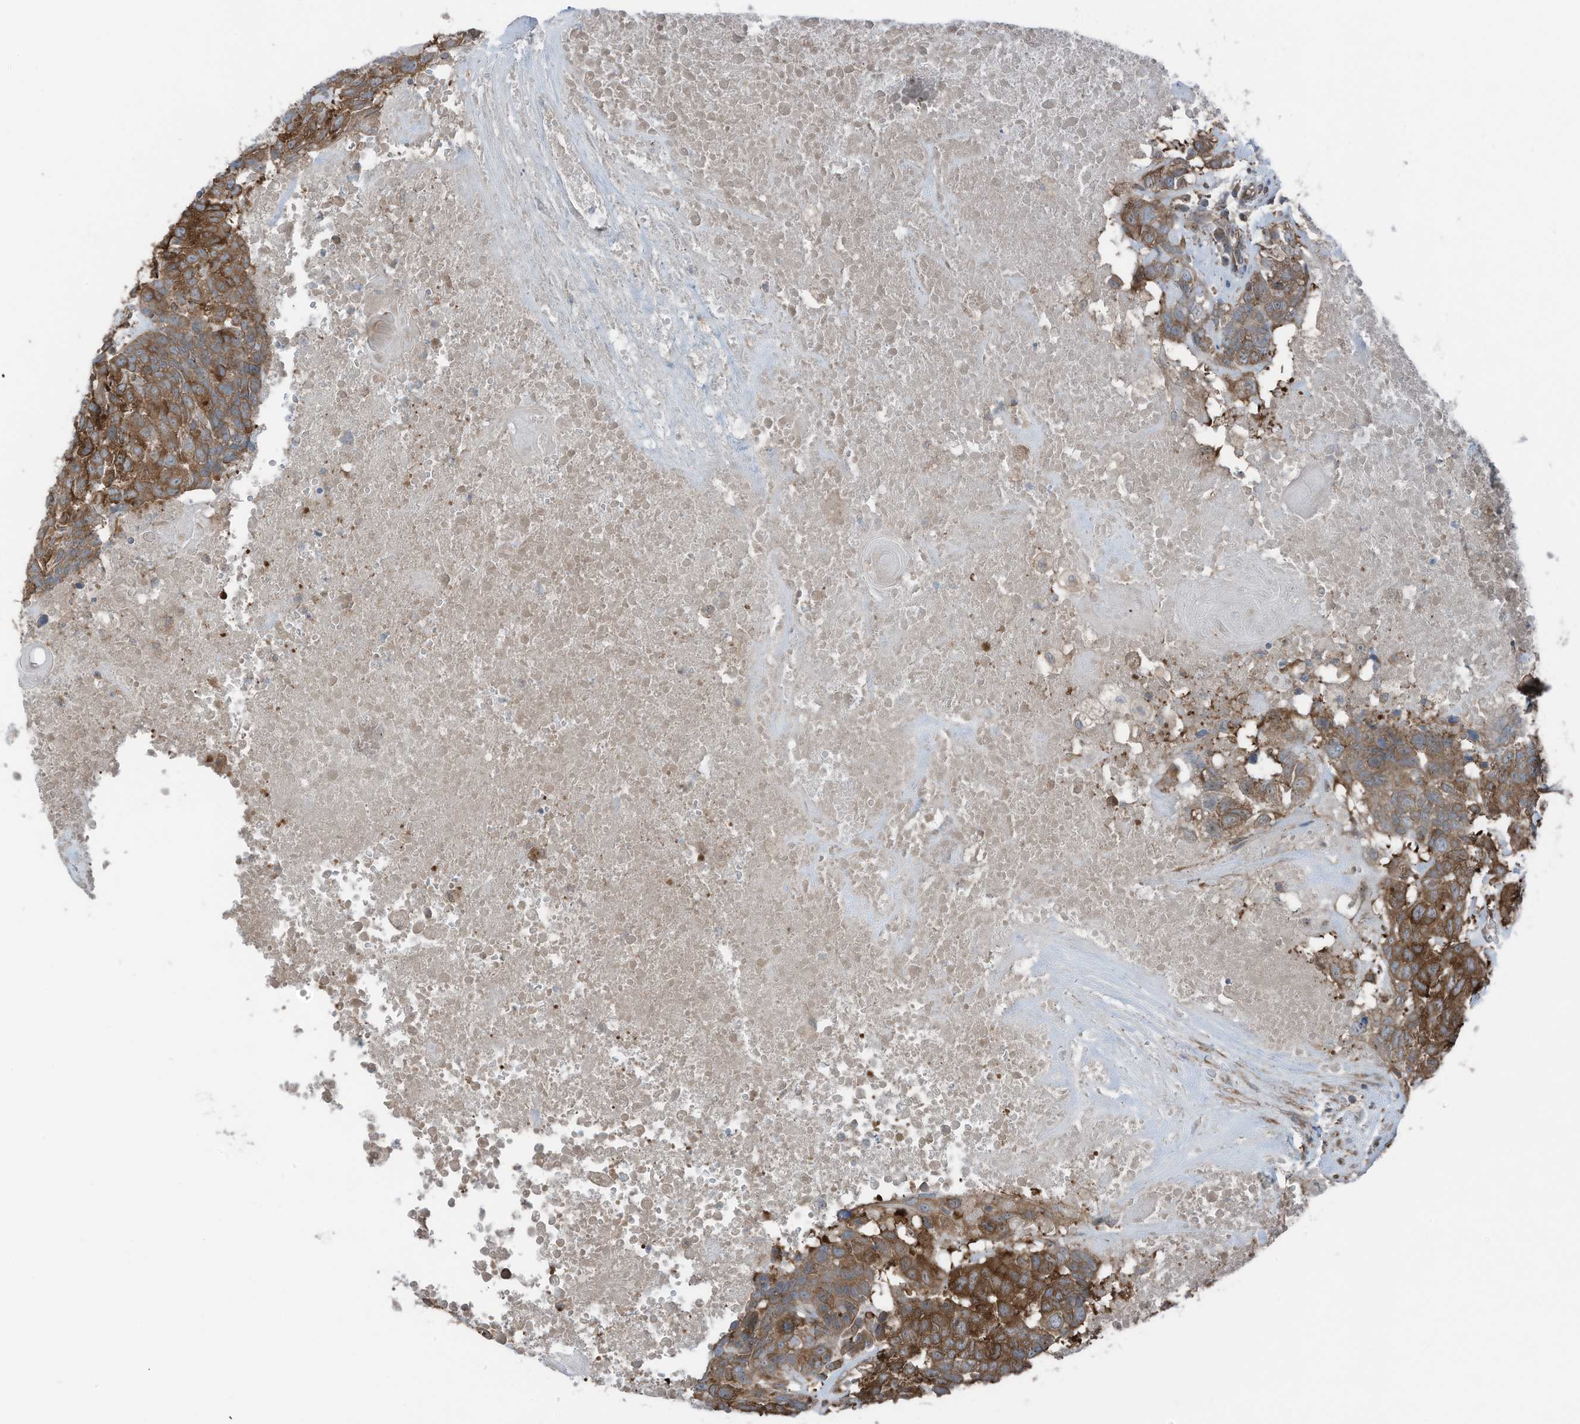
{"staining": {"intensity": "strong", "quantity": ">75%", "location": "cytoplasmic/membranous"}, "tissue": "head and neck cancer", "cell_type": "Tumor cells", "image_type": "cancer", "snomed": [{"axis": "morphology", "description": "Squamous cell carcinoma, NOS"}, {"axis": "topography", "description": "Head-Neck"}], "caption": "Protein expression analysis of squamous cell carcinoma (head and neck) displays strong cytoplasmic/membranous positivity in approximately >75% of tumor cells.", "gene": "TXNDC9", "patient": {"sex": "male", "age": 66}}